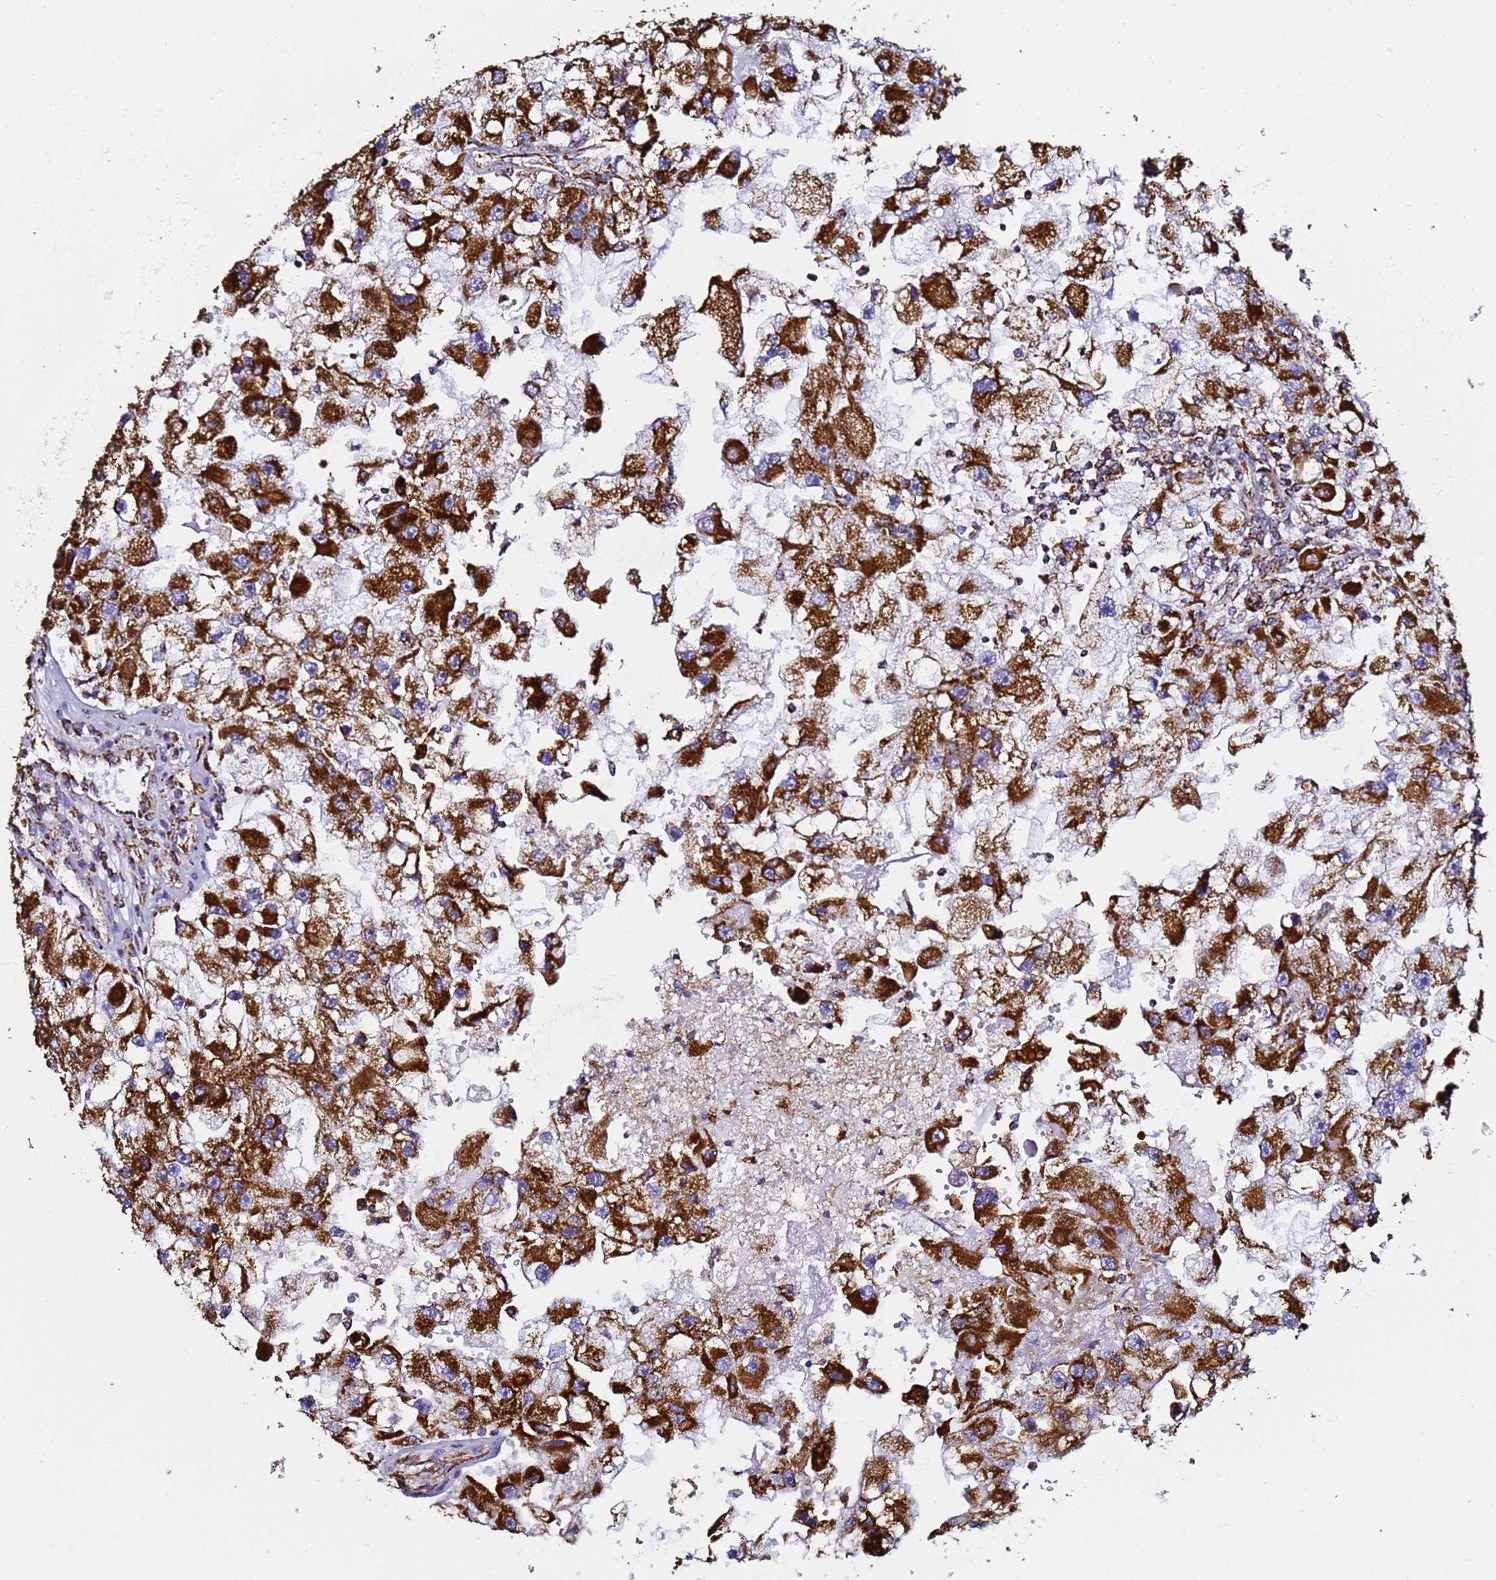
{"staining": {"intensity": "strong", "quantity": ">75%", "location": "cytoplasmic/membranous"}, "tissue": "renal cancer", "cell_type": "Tumor cells", "image_type": "cancer", "snomed": [{"axis": "morphology", "description": "Adenocarcinoma, NOS"}, {"axis": "topography", "description": "Kidney"}], "caption": "Immunohistochemistry (IHC) (DAB) staining of human adenocarcinoma (renal) shows strong cytoplasmic/membranous protein positivity in approximately >75% of tumor cells.", "gene": "PHB2", "patient": {"sex": "male", "age": 63}}